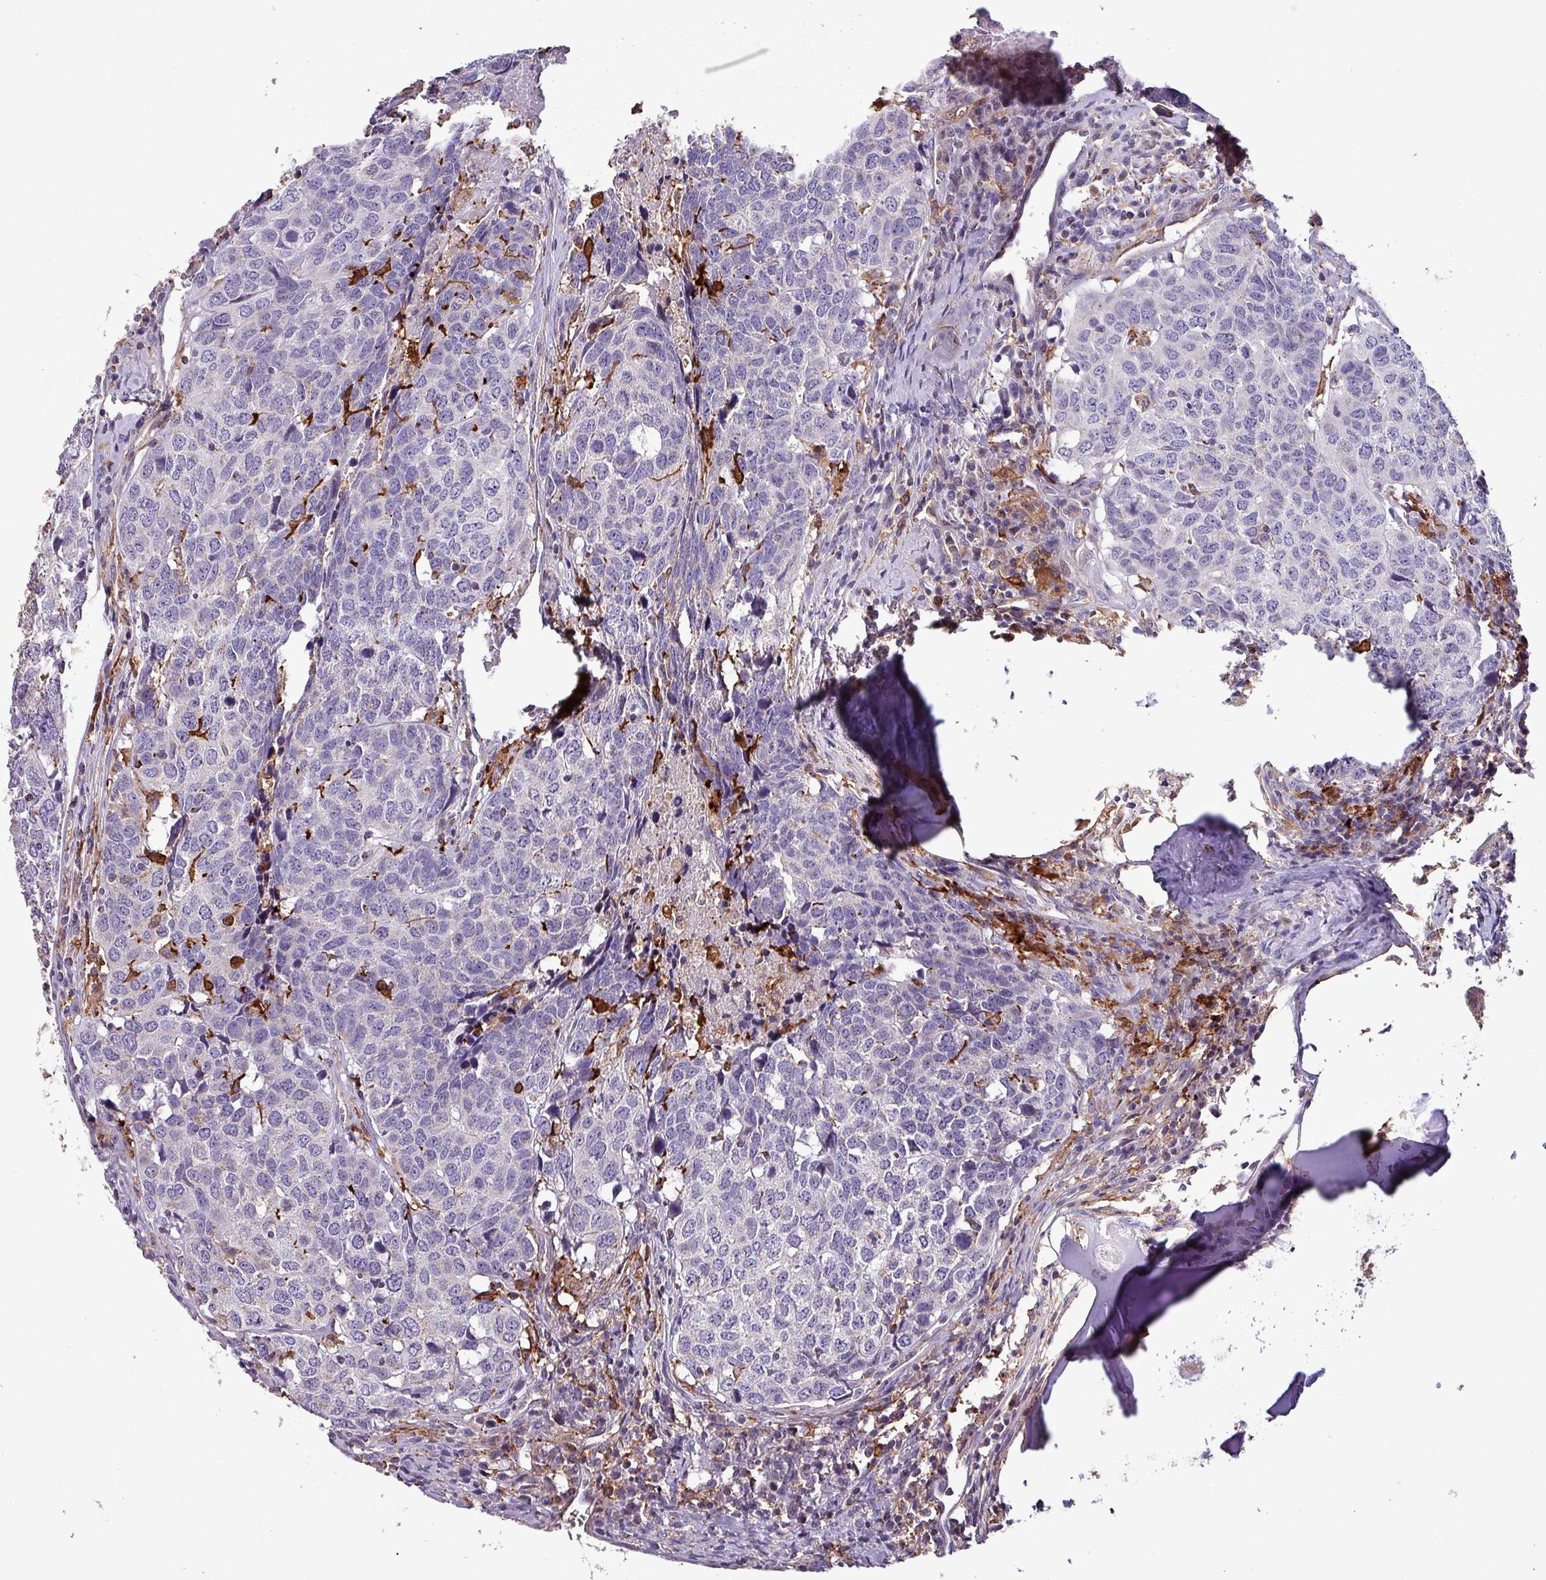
{"staining": {"intensity": "negative", "quantity": "none", "location": "none"}, "tissue": "head and neck cancer", "cell_type": "Tumor cells", "image_type": "cancer", "snomed": [{"axis": "morphology", "description": "Normal tissue, NOS"}, {"axis": "morphology", "description": "Squamous cell carcinoma, NOS"}, {"axis": "topography", "description": "Skeletal muscle"}, {"axis": "topography", "description": "Vascular tissue"}, {"axis": "topography", "description": "Peripheral nerve tissue"}, {"axis": "topography", "description": "Head-Neck"}], "caption": "High power microscopy micrograph of an immunohistochemistry micrograph of head and neck squamous cell carcinoma, revealing no significant staining in tumor cells.", "gene": "SCIN", "patient": {"sex": "male", "age": 66}}